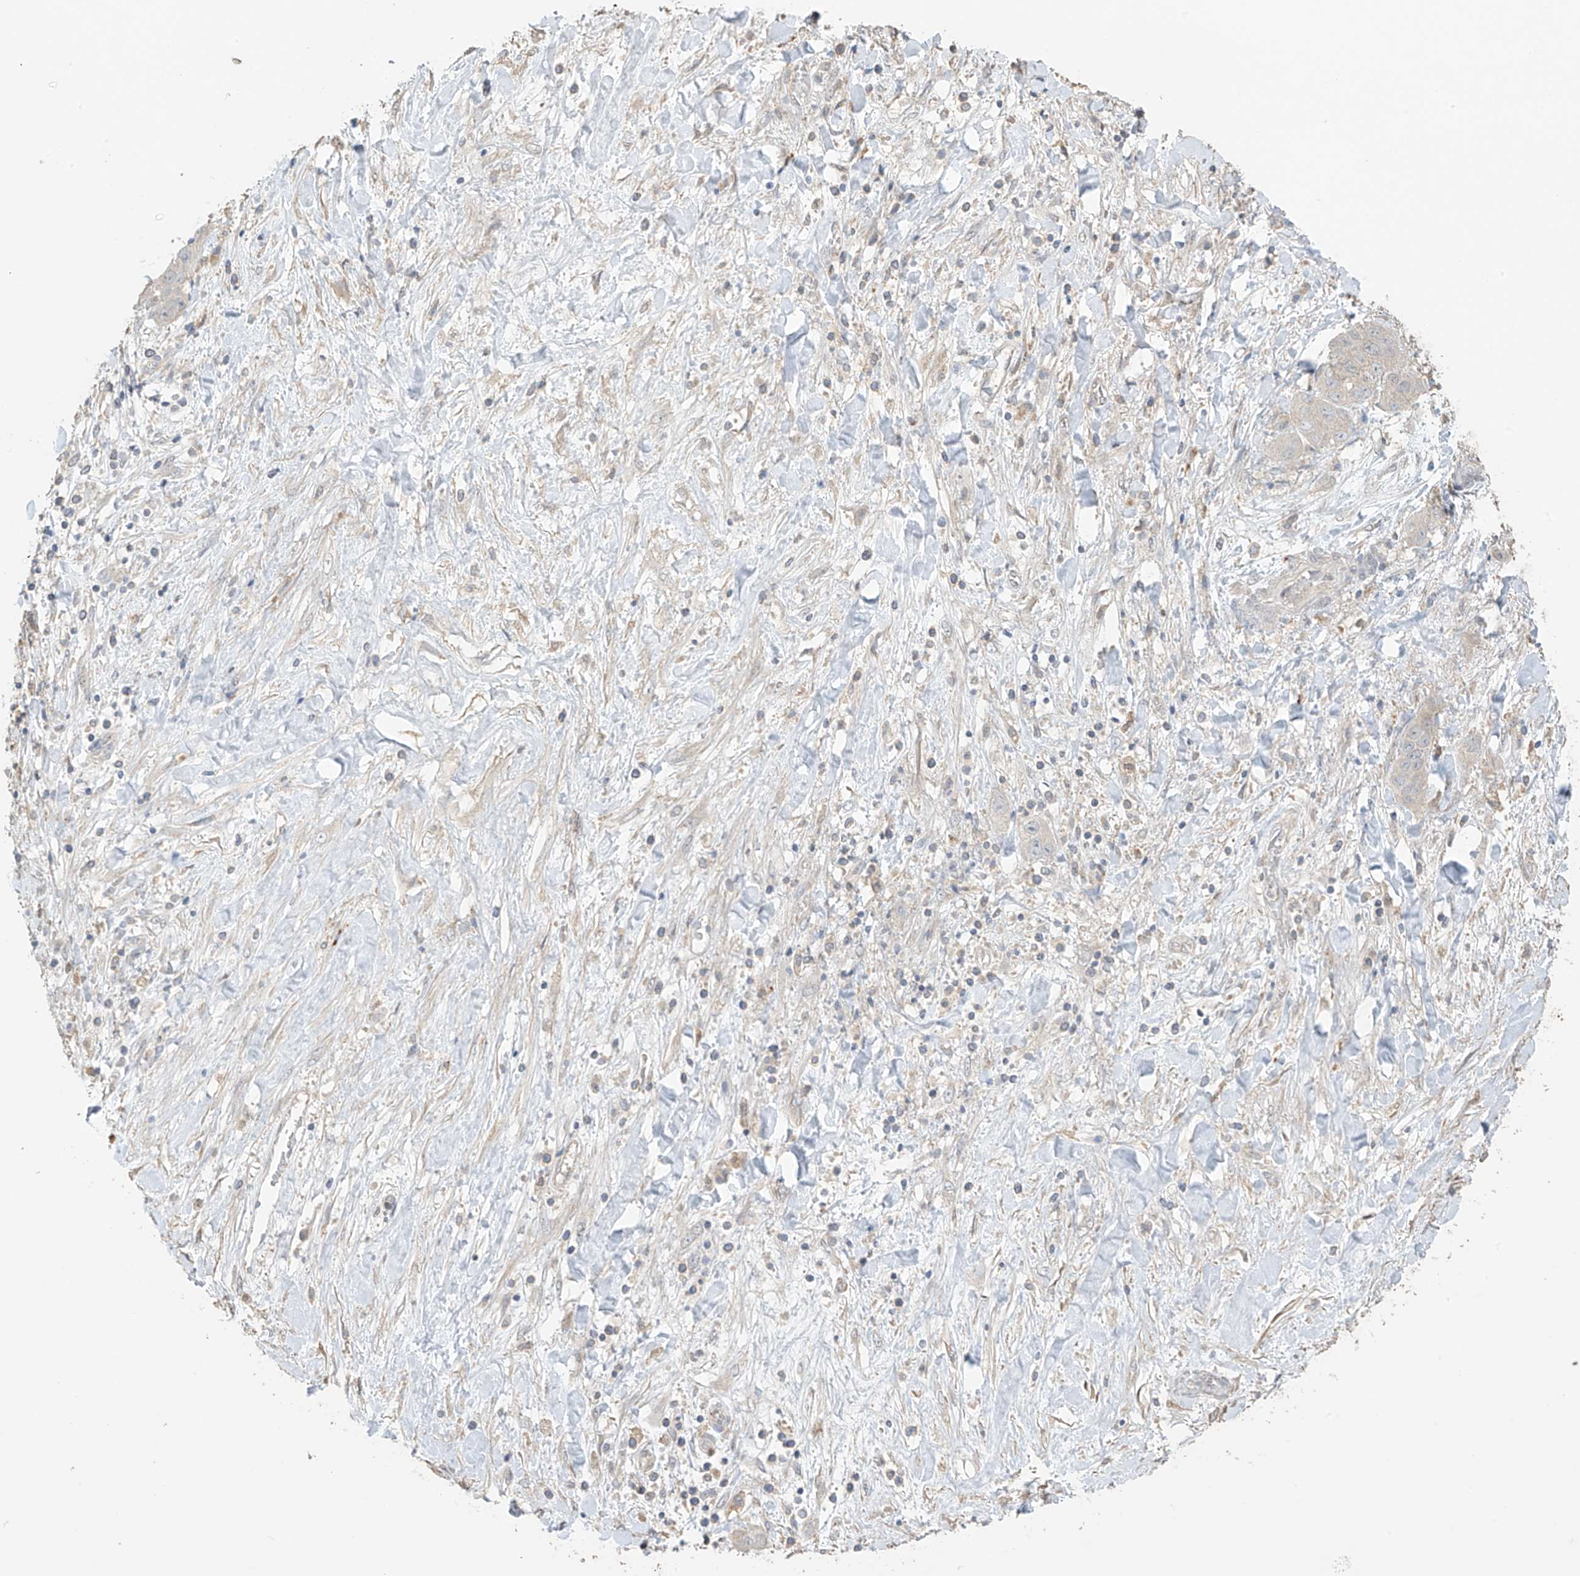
{"staining": {"intensity": "negative", "quantity": "none", "location": "none"}, "tissue": "liver cancer", "cell_type": "Tumor cells", "image_type": "cancer", "snomed": [{"axis": "morphology", "description": "Cholangiocarcinoma"}, {"axis": "topography", "description": "Liver"}], "caption": "Liver cholangiocarcinoma was stained to show a protein in brown. There is no significant staining in tumor cells. (Stains: DAB IHC with hematoxylin counter stain, Microscopy: brightfield microscopy at high magnification).", "gene": "SLFN14", "patient": {"sex": "female", "age": 52}}